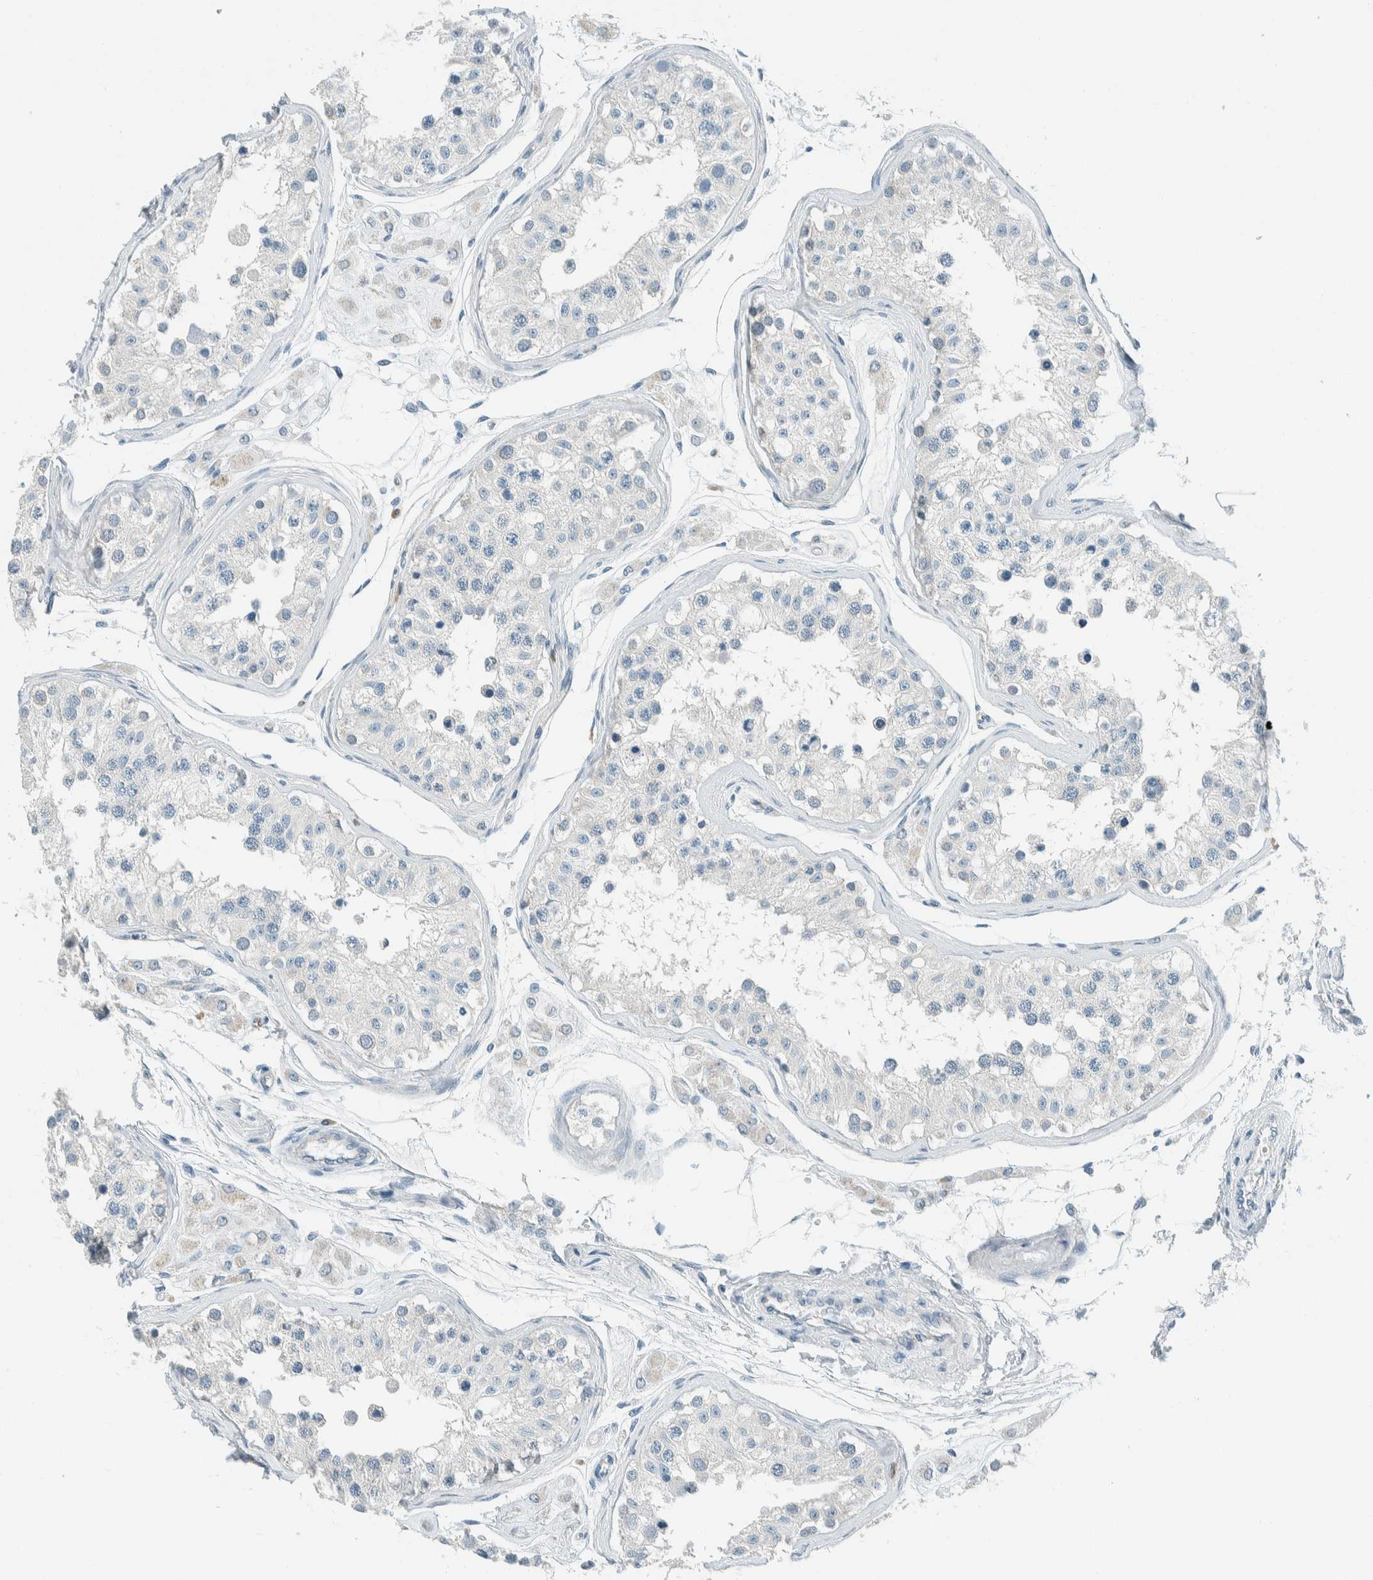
{"staining": {"intensity": "negative", "quantity": "none", "location": "none"}, "tissue": "testis", "cell_type": "Cells in seminiferous ducts", "image_type": "normal", "snomed": [{"axis": "morphology", "description": "Normal tissue, NOS"}, {"axis": "morphology", "description": "Adenocarcinoma, metastatic, NOS"}, {"axis": "topography", "description": "Testis"}], "caption": "Immunohistochemistry (IHC) of benign testis demonstrates no positivity in cells in seminiferous ducts. Brightfield microscopy of IHC stained with DAB (3,3'-diaminobenzidine) (brown) and hematoxylin (blue), captured at high magnification.", "gene": "SLFN12", "patient": {"sex": "male", "age": 26}}